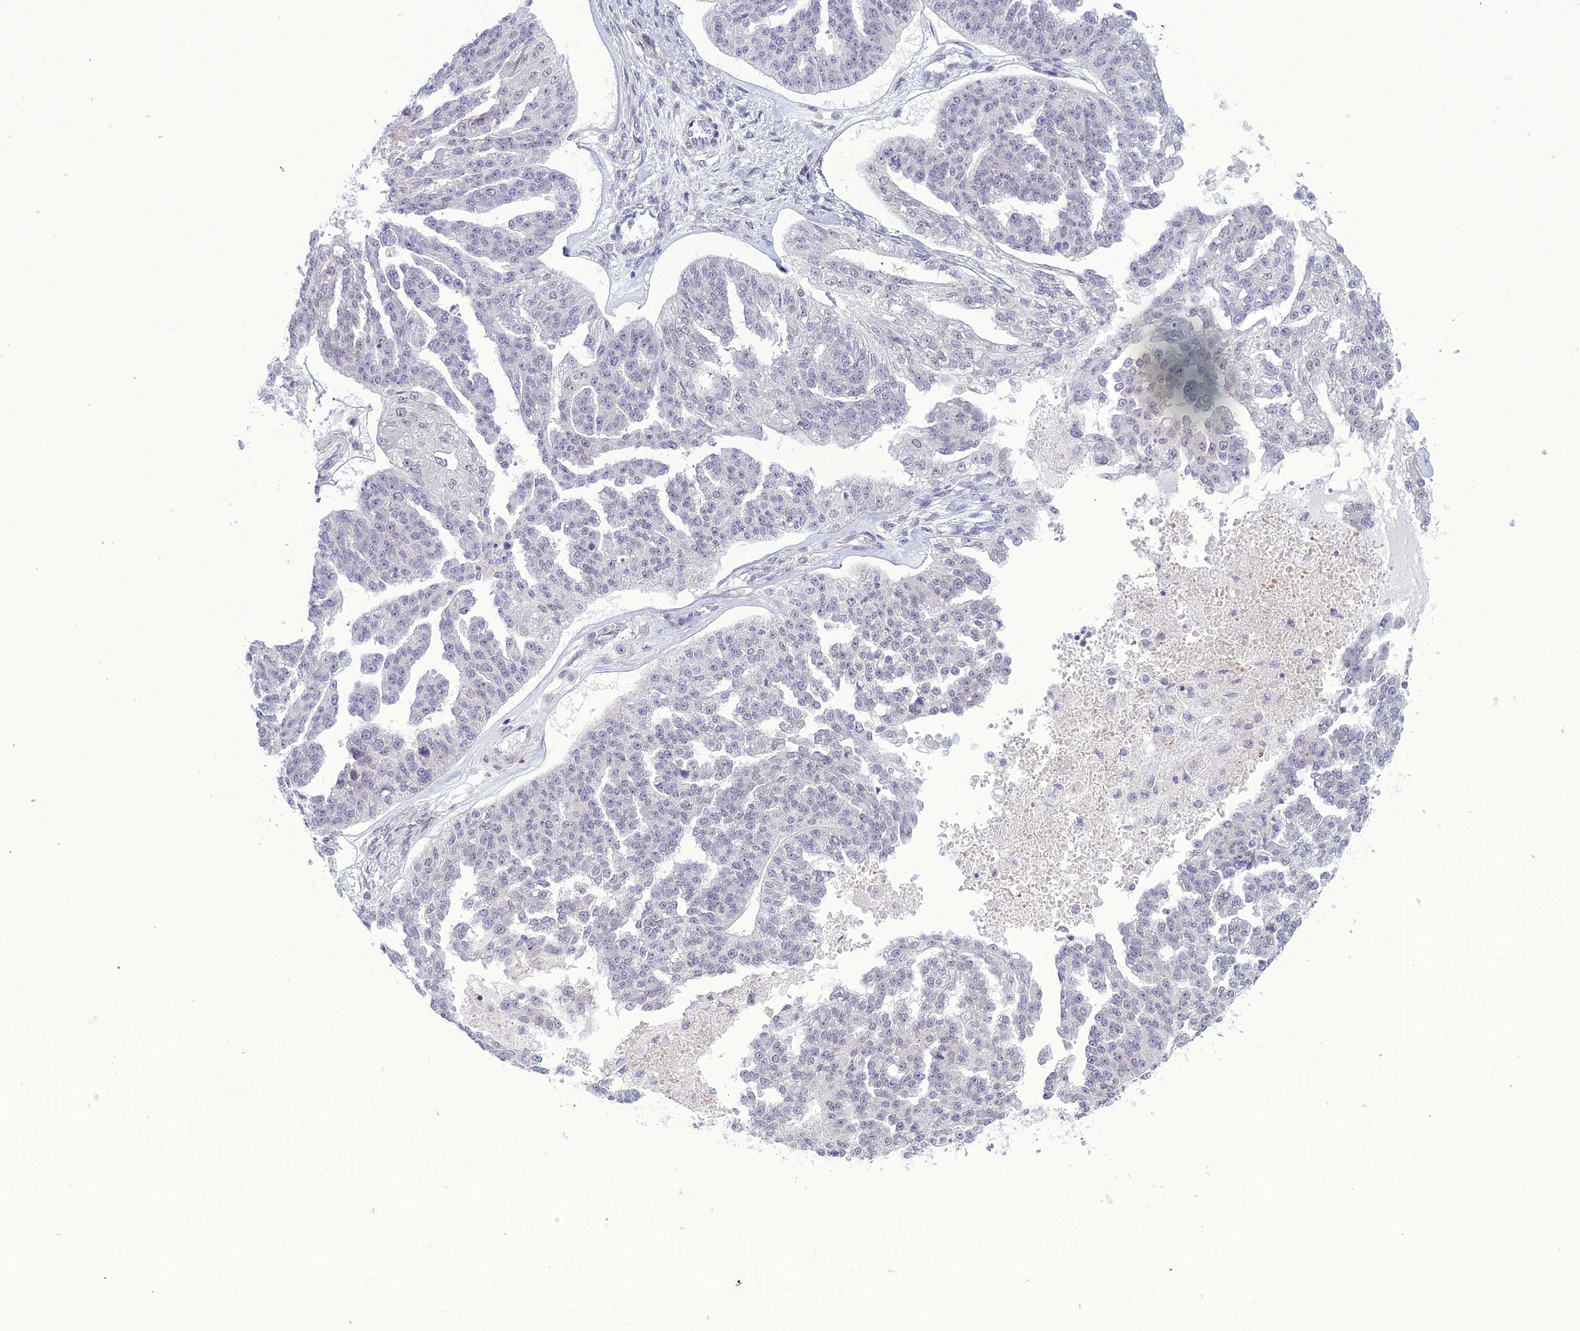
{"staining": {"intensity": "negative", "quantity": "none", "location": "none"}, "tissue": "ovarian cancer", "cell_type": "Tumor cells", "image_type": "cancer", "snomed": [{"axis": "morphology", "description": "Cystadenocarcinoma, serous, NOS"}, {"axis": "topography", "description": "Ovary"}], "caption": "Tumor cells show no significant protein expression in ovarian cancer (serous cystadenocarcinoma).", "gene": "DTX2", "patient": {"sex": "female", "age": 58}}